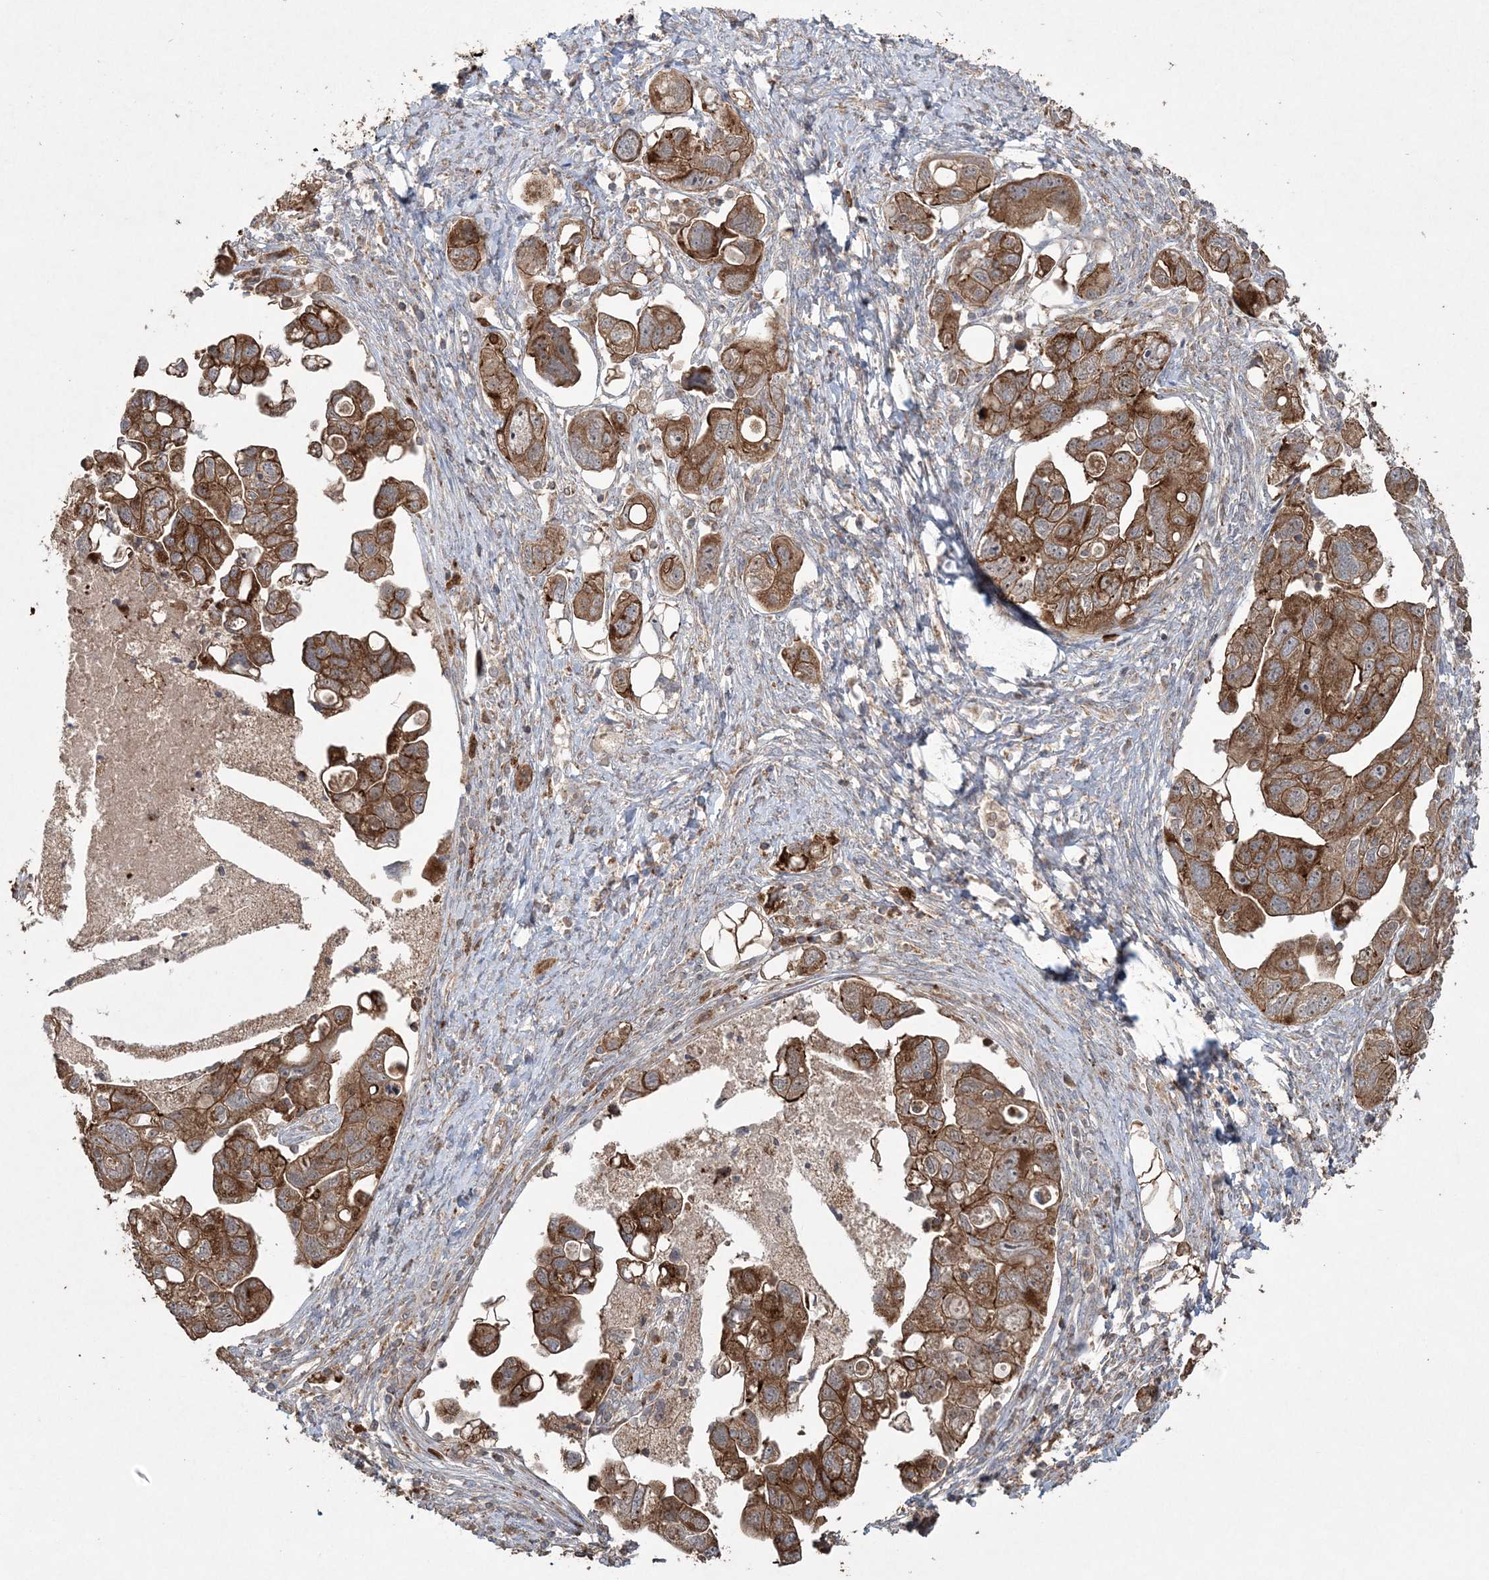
{"staining": {"intensity": "strong", "quantity": ">75%", "location": "cytoplasmic/membranous"}, "tissue": "ovarian cancer", "cell_type": "Tumor cells", "image_type": "cancer", "snomed": [{"axis": "morphology", "description": "Carcinoma, NOS"}, {"axis": "morphology", "description": "Cystadenocarcinoma, serous, NOS"}, {"axis": "topography", "description": "Ovary"}], "caption": "A brown stain highlights strong cytoplasmic/membranous positivity of a protein in human ovarian cancer tumor cells.", "gene": "TTC7A", "patient": {"sex": "female", "age": 69}}